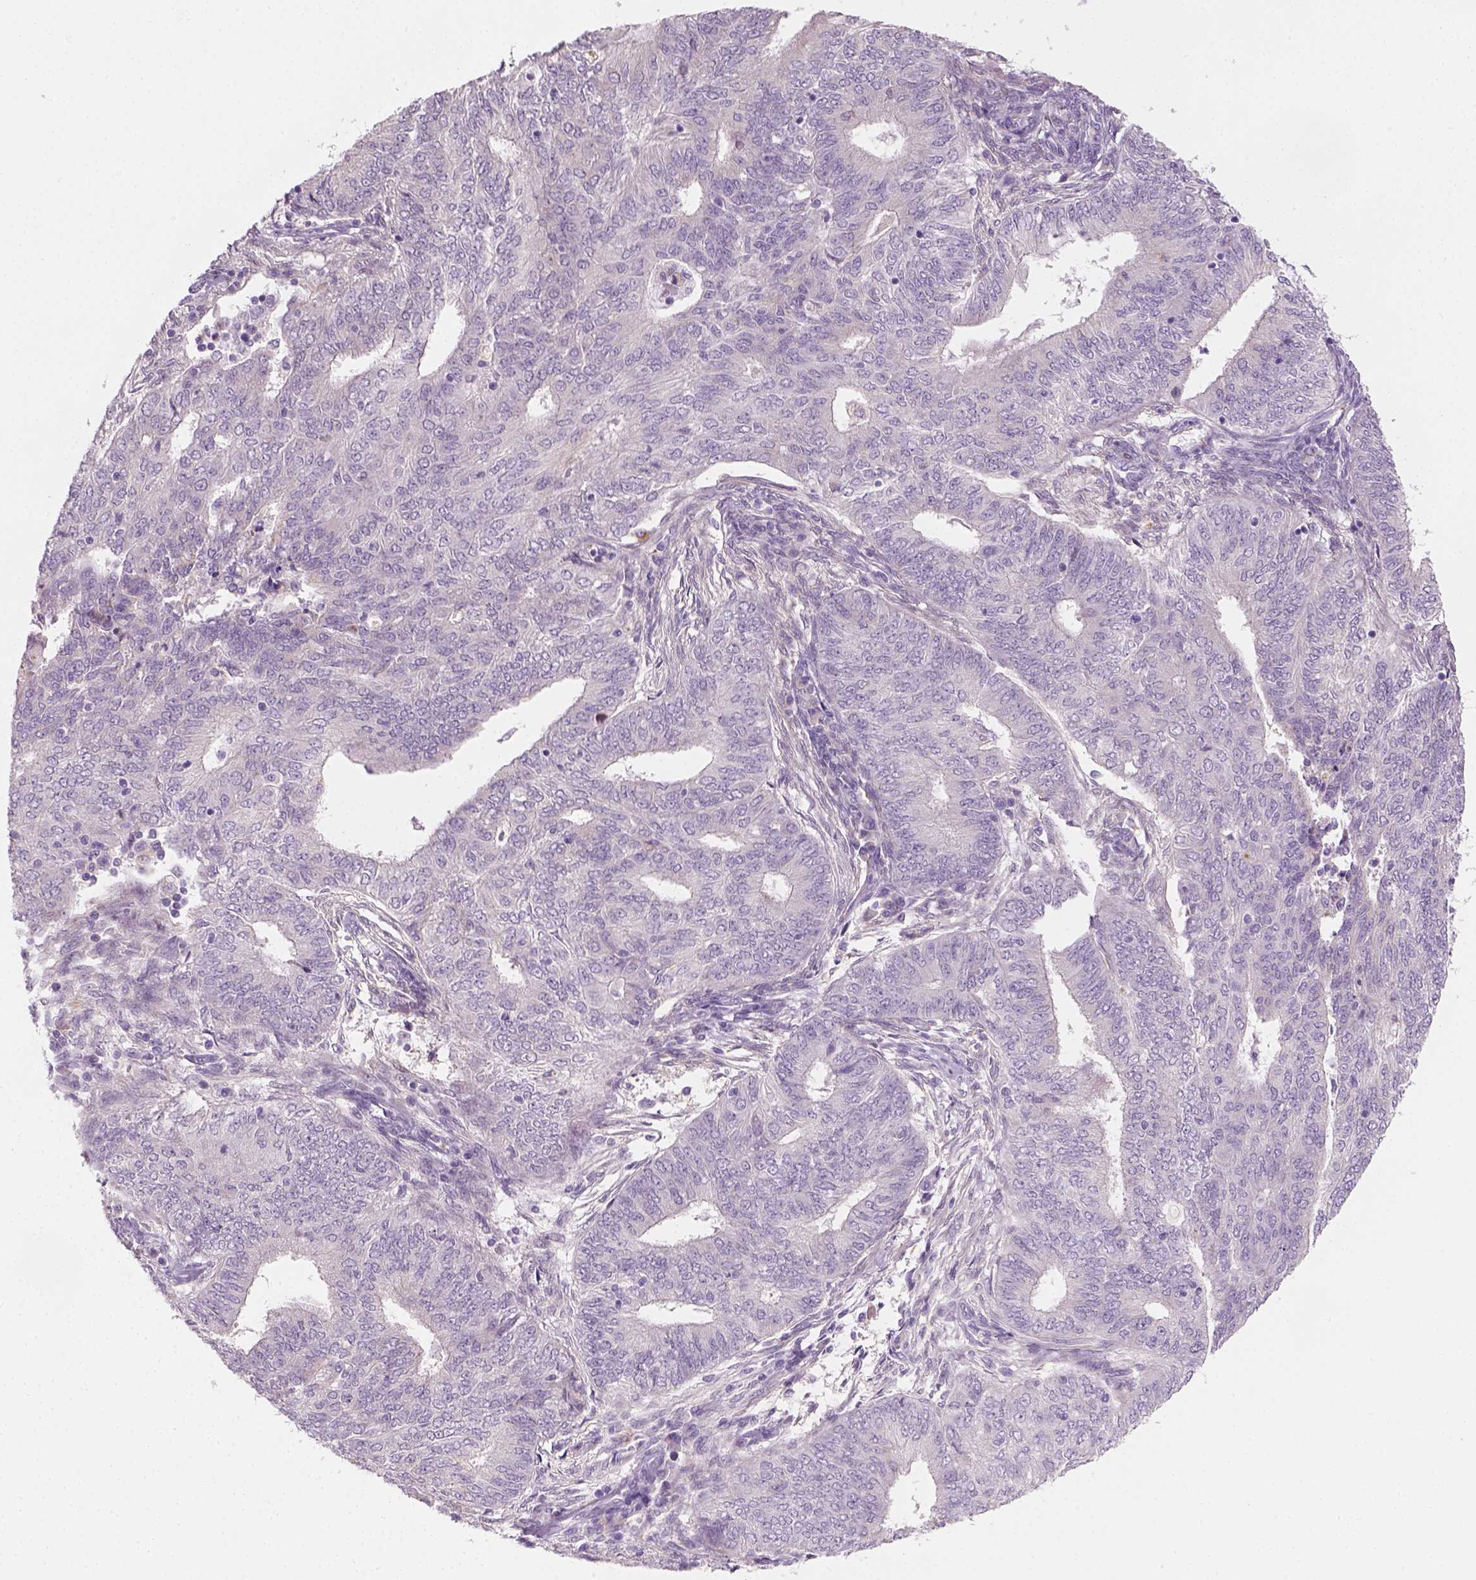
{"staining": {"intensity": "negative", "quantity": "none", "location": "none"}, "tissue": "endometrial cancer", "cell_type": "Tumor cells", "image_type": "cancer", "snomed": [{"axis": "morphology", "description": "Adenocarcinoma, NOS"}, {"axis": "topography", "description": "Endometrium"}], "caption": "DAB immunohistochemical staining of endometrial cancer (adenocarcinoma) shows no significant positivity in tumor cells.", "gene": "FAM163B", "patient": {"sex": "female", "age": 62}}